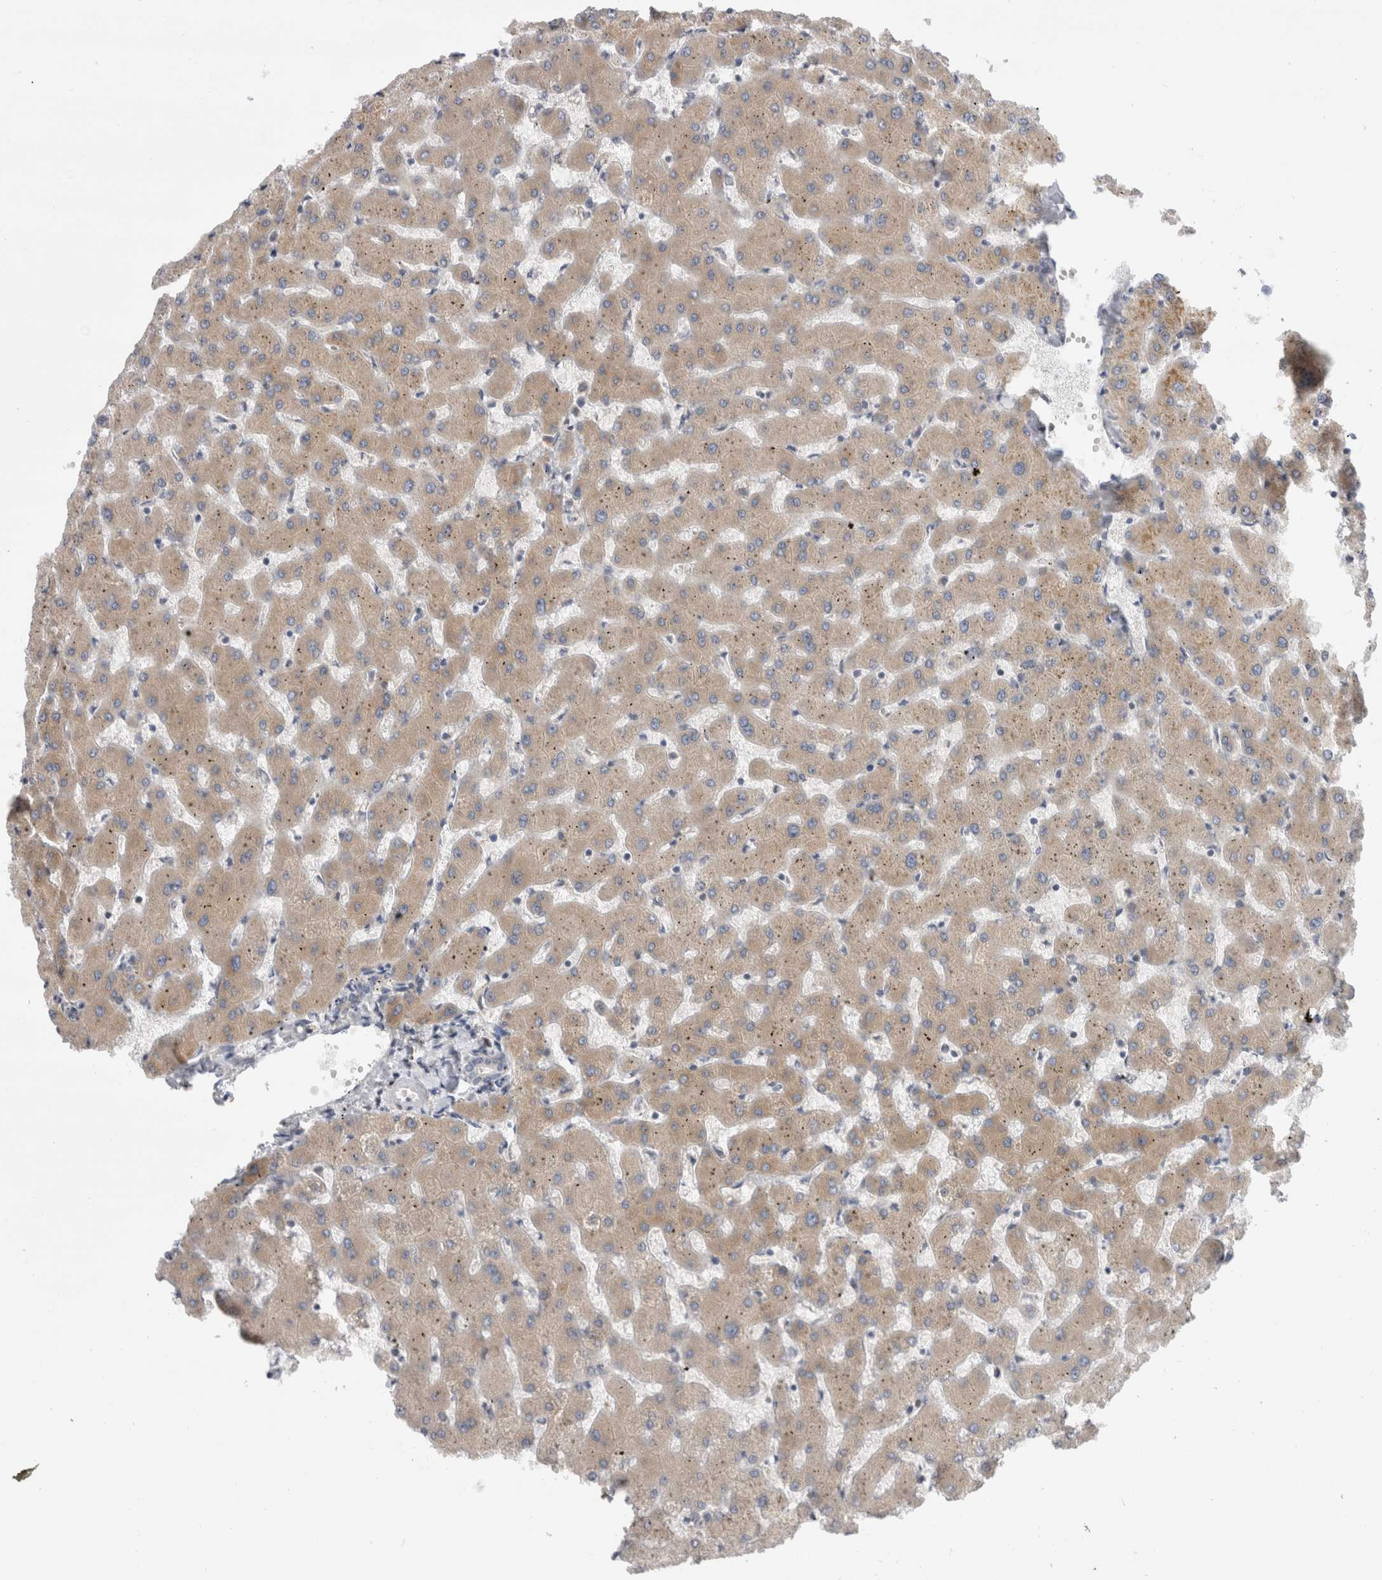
{"staining": {"intensity": "negative", "quantity": "none", "location": "none"}, "tissue": "liver", "cell_type": "Cholangiocytes", "image_type": "normal", "snomed": [{"axis": "morphology", "description": "Normal tissue, NOS"}, {"axis": "topography", "description": "Liver"}], "caption": "Cholangiocytes show no significant staining in unremarkable liver.", "gene": "VCPIP1", "patient": {"sex": "female", "age": 63}}